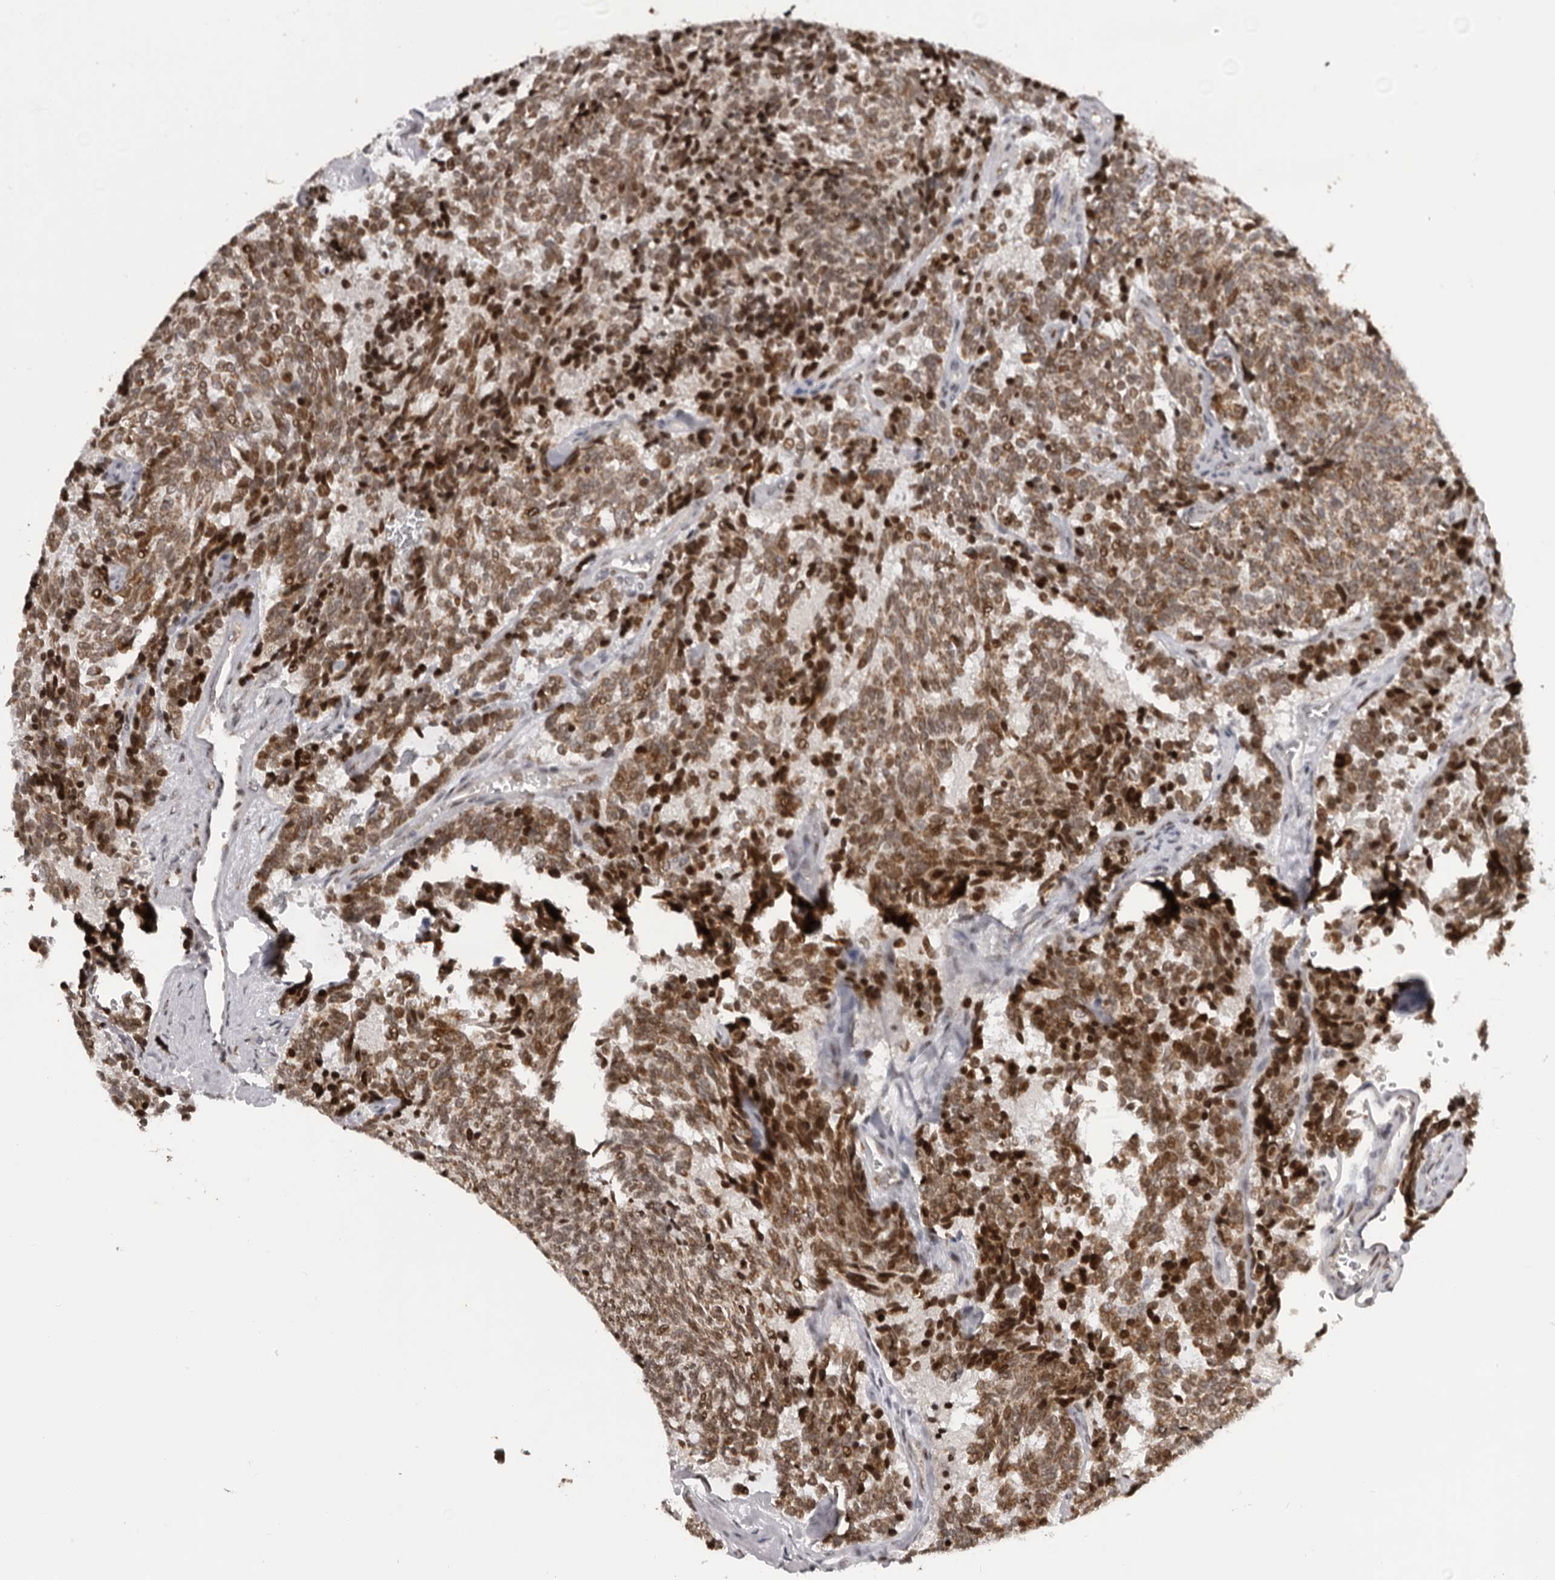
{"staining": {"intensity": "moderate", "quantity": ">75%", "location": "cytoplasmic/membranous,nuclear"}, "tissue": "carcinoid", "cell_type": "Tumor cells", "image_type": "cancer", "snomed": [{"axis": "morphology", "description": "Carcinoid, malignant, NOS"}, {"axis": "topography", "description": "Pancreas"}], "caption": "Immunohistochemistry of carcinoid exhibits medium levels of moderate cytoplasmic/membranous and nuclear staining in about >75% of tumor cells.", "gene": "C17orf99", "patient": {"sex": "female", "age": 54}}